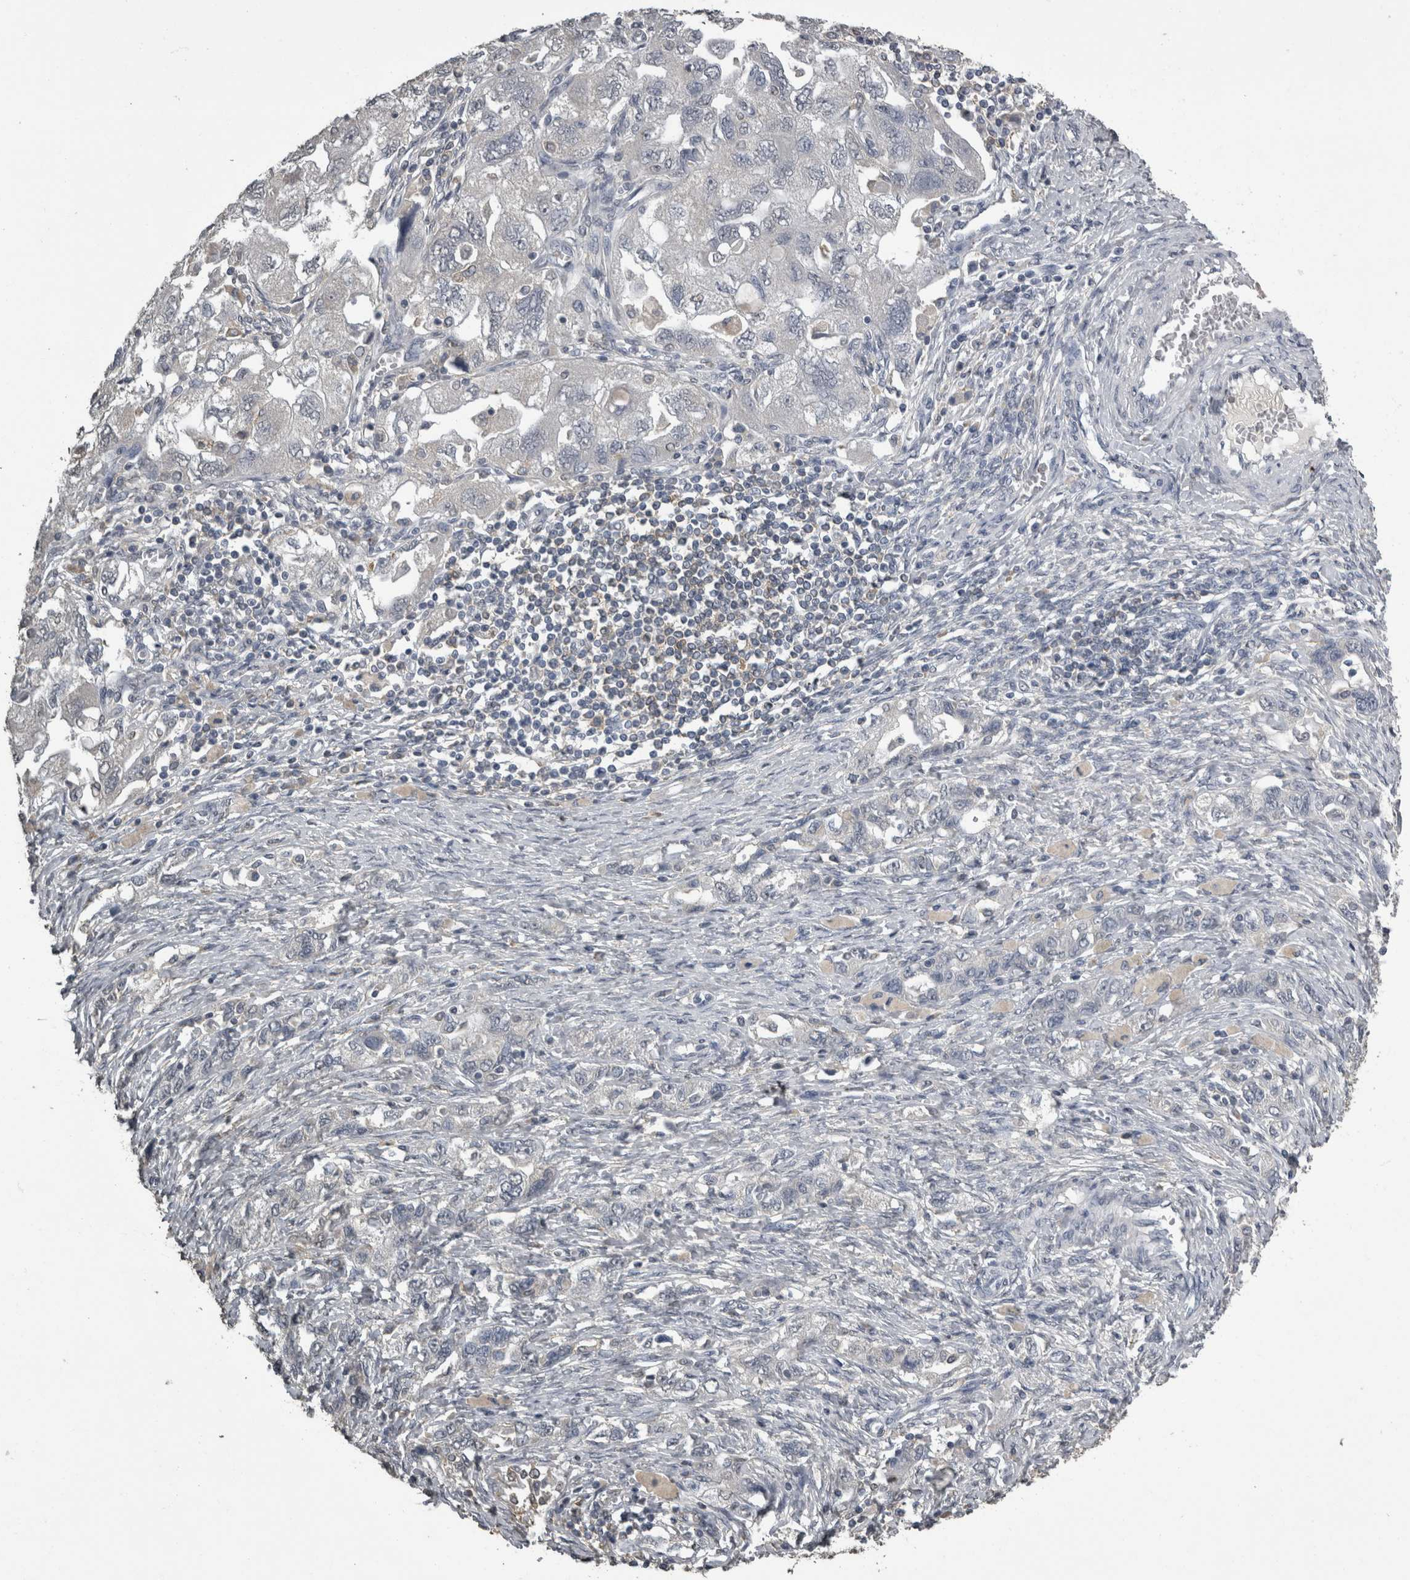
{"staining": {"intensity": "negative", "quantity": "none", "location": "none"}, "tissue": "ovarian cancer", "cell_type": "Tumor cells", "image_type": "cancer", "snomed": [{"axis": "morphology", "description": "Carcinoma, NOS"}, {"axis": "morphology", "description": "Cystadenocarcinoma, serous, NOS"}, {"axis": "topography", "description": "Ovary"}], "caption": "Immunohistochemistry (IHC) micrograph of human ovarian carcinoma stained for a protein (brown), which shows no staining in tumor cells.", "gene": "PIK3AP1", "patient": {"sex": "female", "age": 69}}